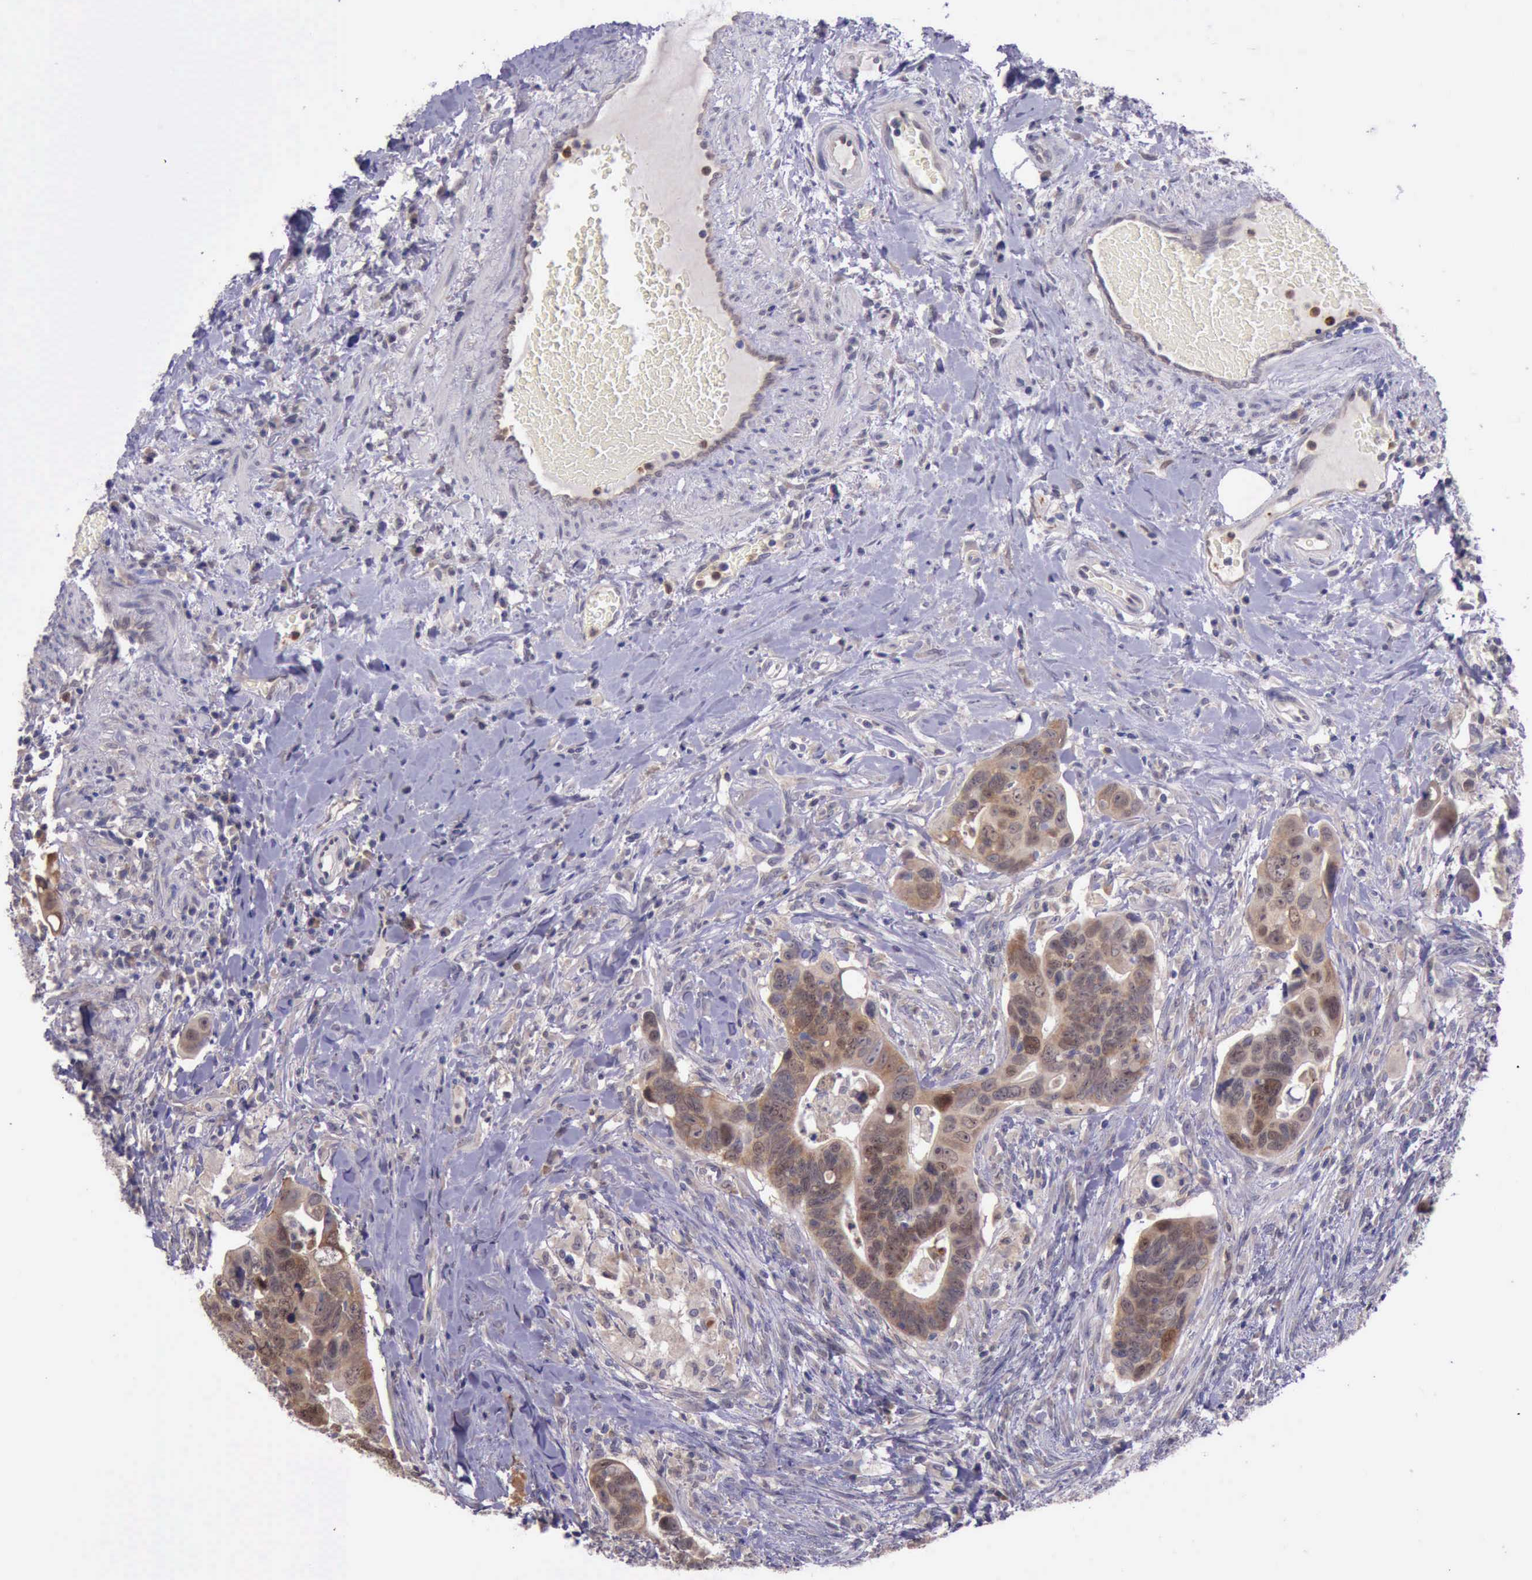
{"staining": {"intensity": "moderate", "quantity": ">75%", "location": "cytoplasmic/membranous"}, "tissue": "colorectal cancer", "cell_type": "Tumor cells", "image_type": "cancer", "snomed": [{"axis": "morphology", "description": "Adenocarcinoma, NOS"}, {"axis": "topography", "description": "Rectum"}], "caption": "About >75% of tumor cells in colorectal adenocarcinoma show moderate cytoplasmic/membranous protein staining as visualized by brown immunohistochemical staining.", "gene": "PLEK2", "patient": {"sex": "male", "age": 53}}